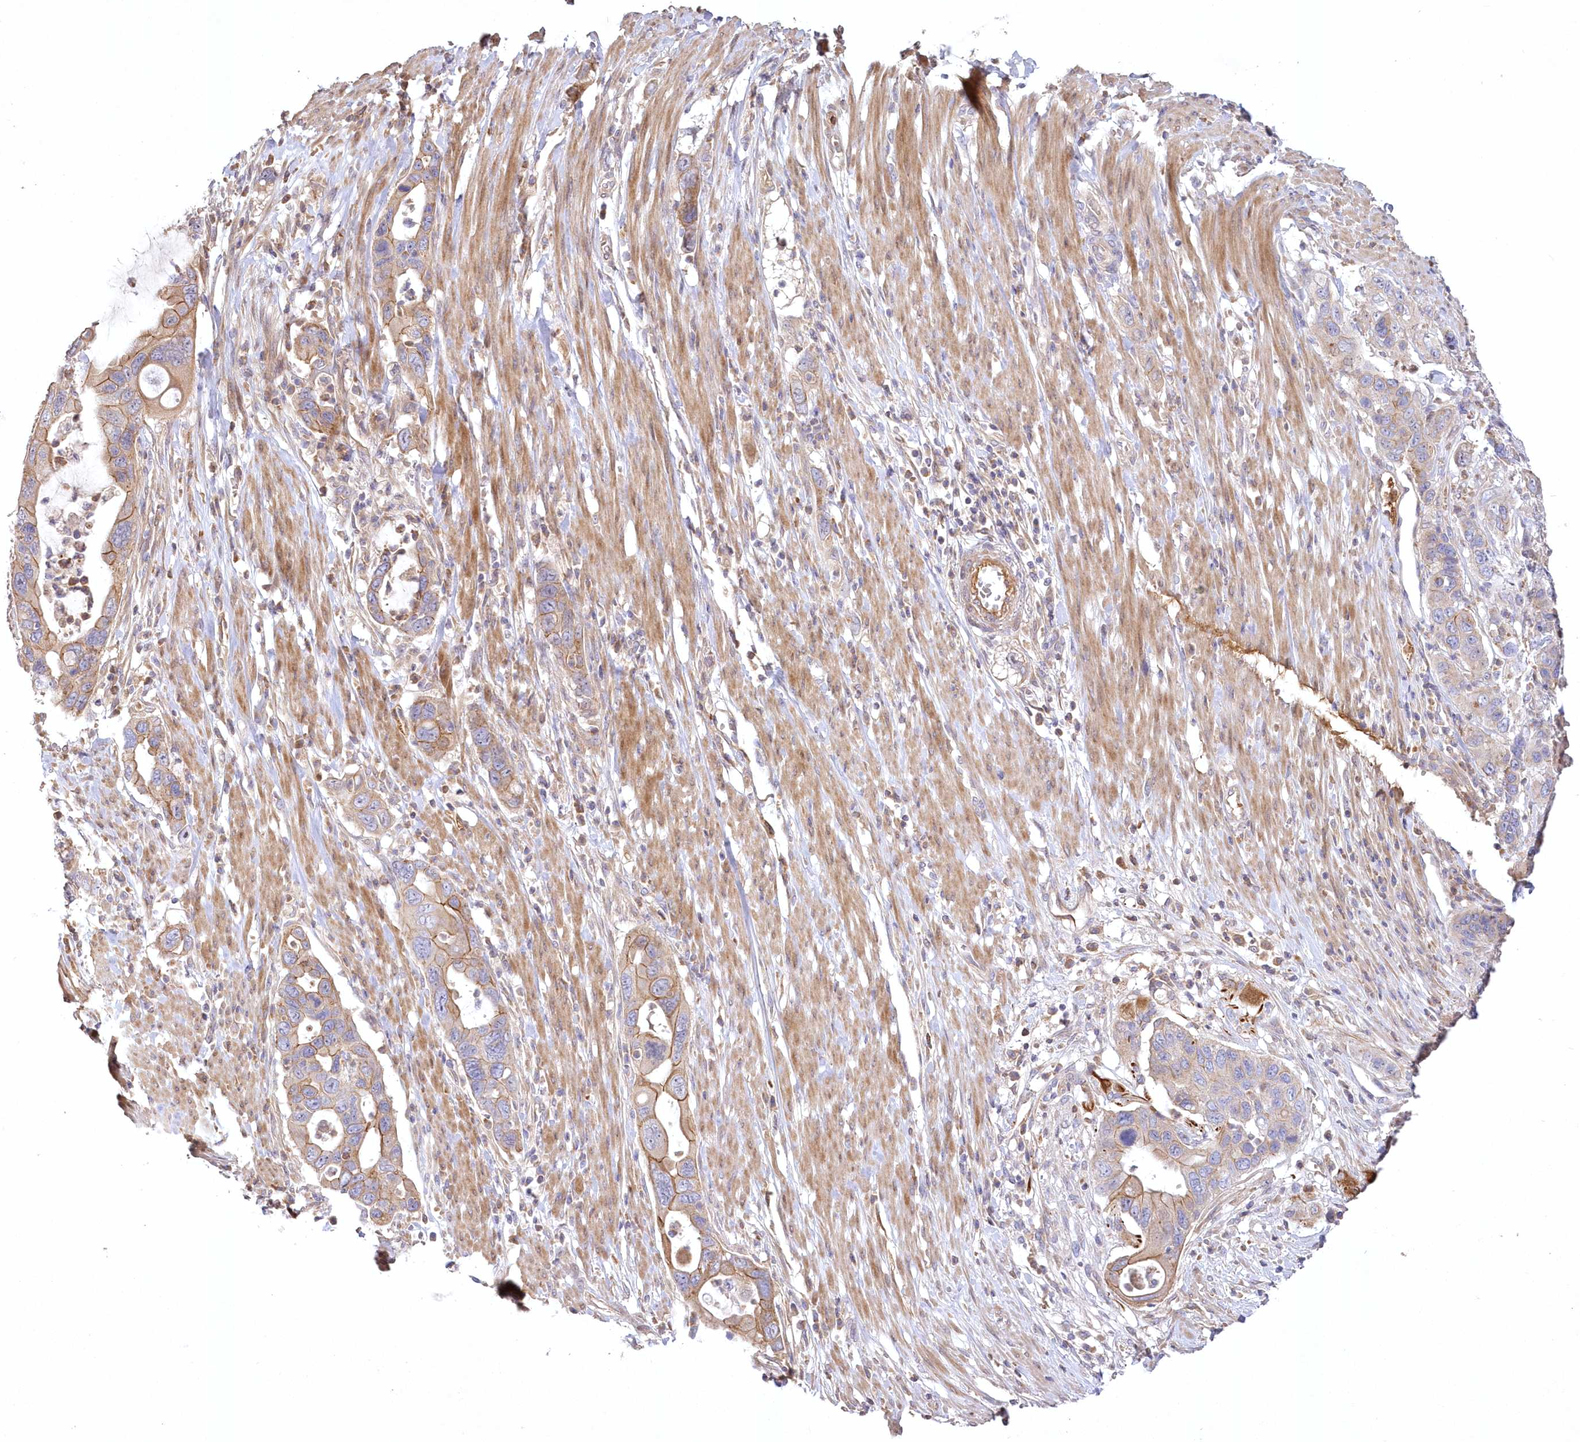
{"staining": {"intensity": "moderate", "quantity": ">75%", "location": "cytoplasmic/membranous"}, "tissue": "pancreatic cancer", "cell_type": "Tumor cells", "image_type": "cancer", "snomed": [{"axis": "morphology", "description": "Adenocarcinoma, NOS"}, {"axis": "topography", "description": "Pancreas"}], "caption": "Moderate cytoplasmic/membranous protein expression is appreciated in approximately >75% of tumor cells in pancreatic adenocarcinoma. Nuclei are stained in blue.", "gene": "WBP1L", "patient": {"sex": "female", "age": 71}}